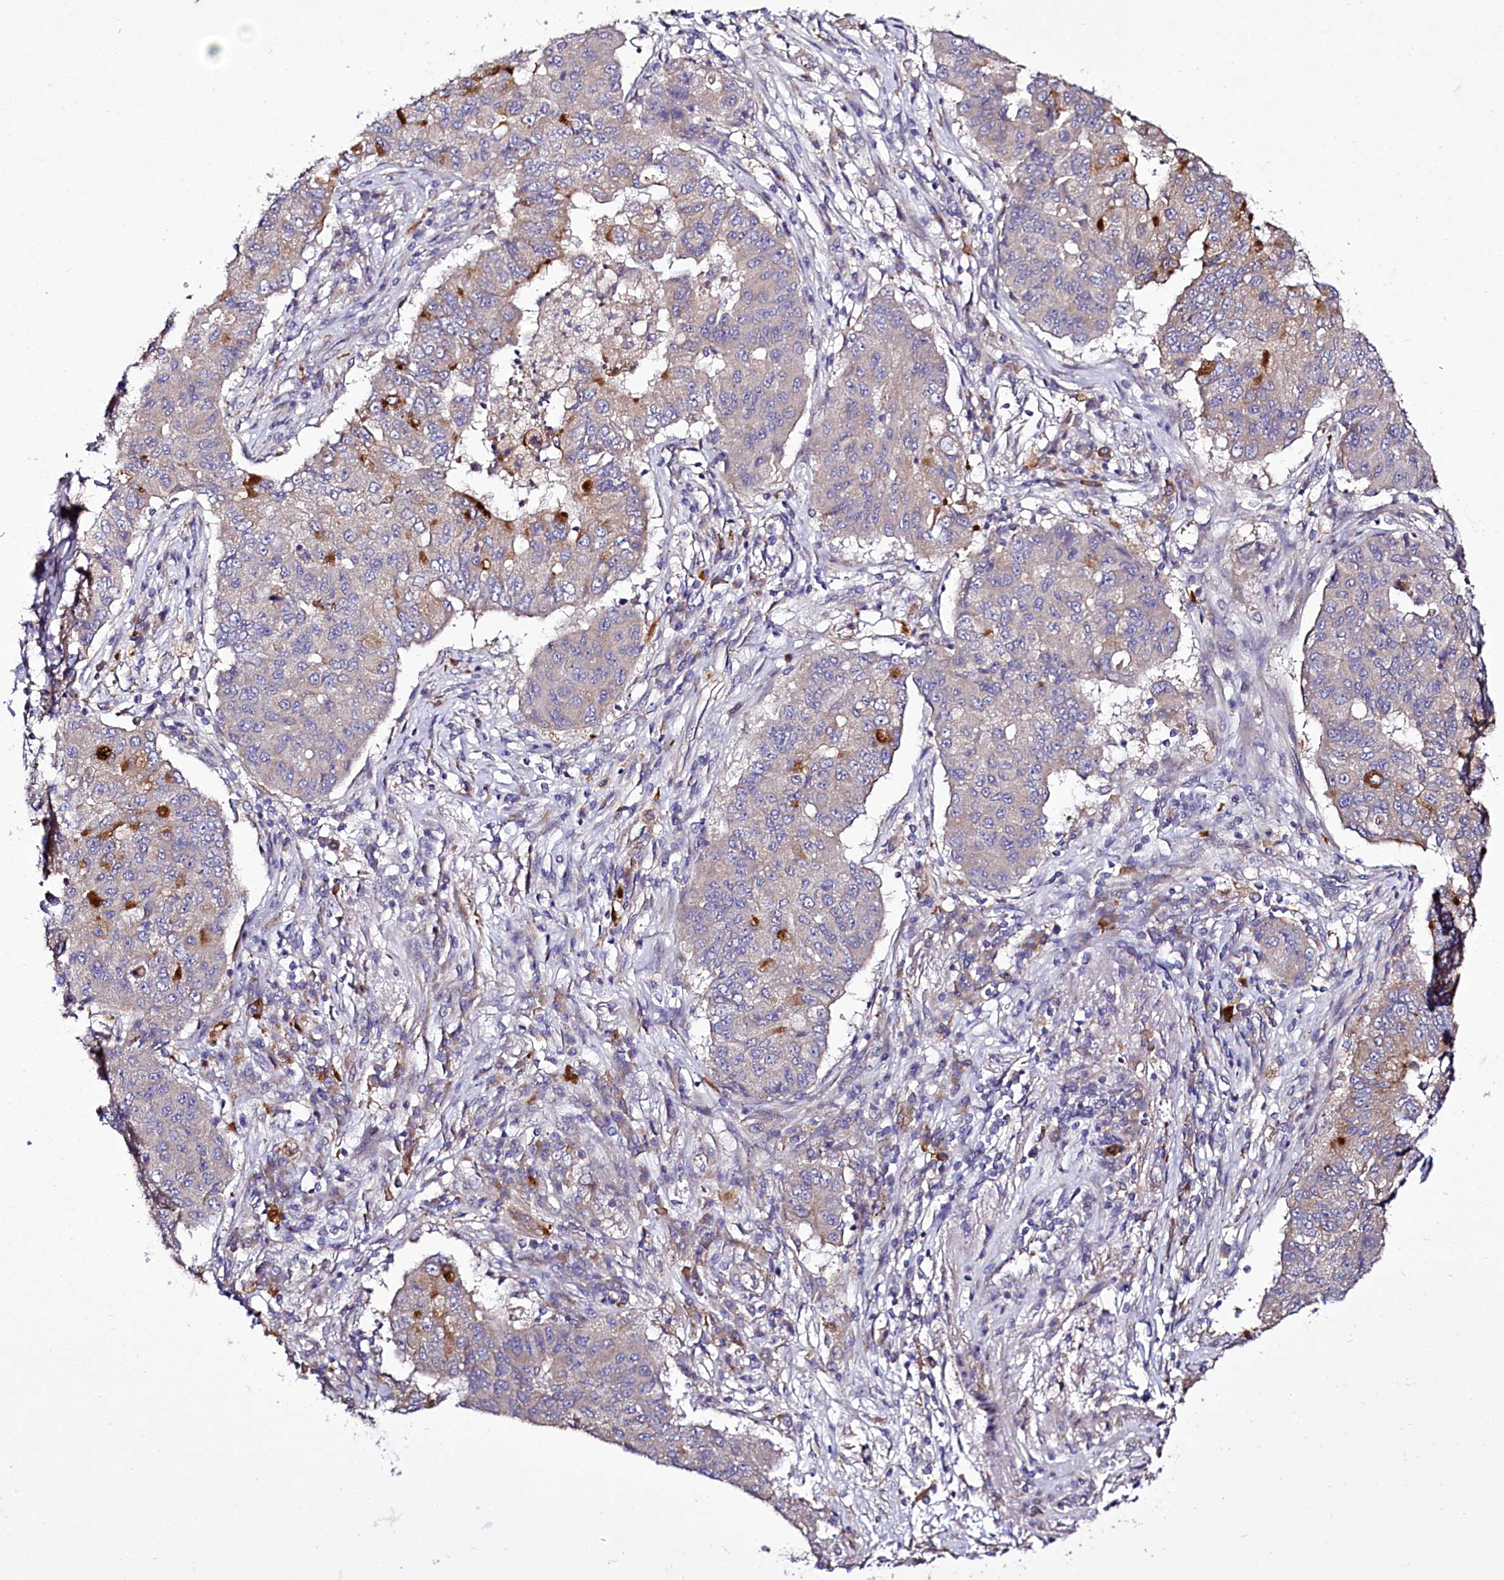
{"staining": {"intensity": "strong", "quantity": "<25%", "location": "cytoplasmic/membranous"}, "tissue": "lung cancer", "cell_type": "Tumor cells", "image_type": "cancer", "snomed": [{"axis": "morphology", "description": "Squamous cell carcinoma, NOS"}, {"axis": "topography", "description": "Lung"}], "caption": "Immunohistochemical staining of lung cancer (squamous cell carcinoma) demonstrates medium levels of strong cytoplasmic/membranous staining in approximately <25% of tumor cells. The staining was performed using DAB (3,3'-diaminobenzidine) to visualize the protein expression in brown, while the nuclei were stained in blue with hematoxylin (Magnification: 20x).", "gene": "ZC3H12C", "patient": {"sex": "male", "age": 74}}